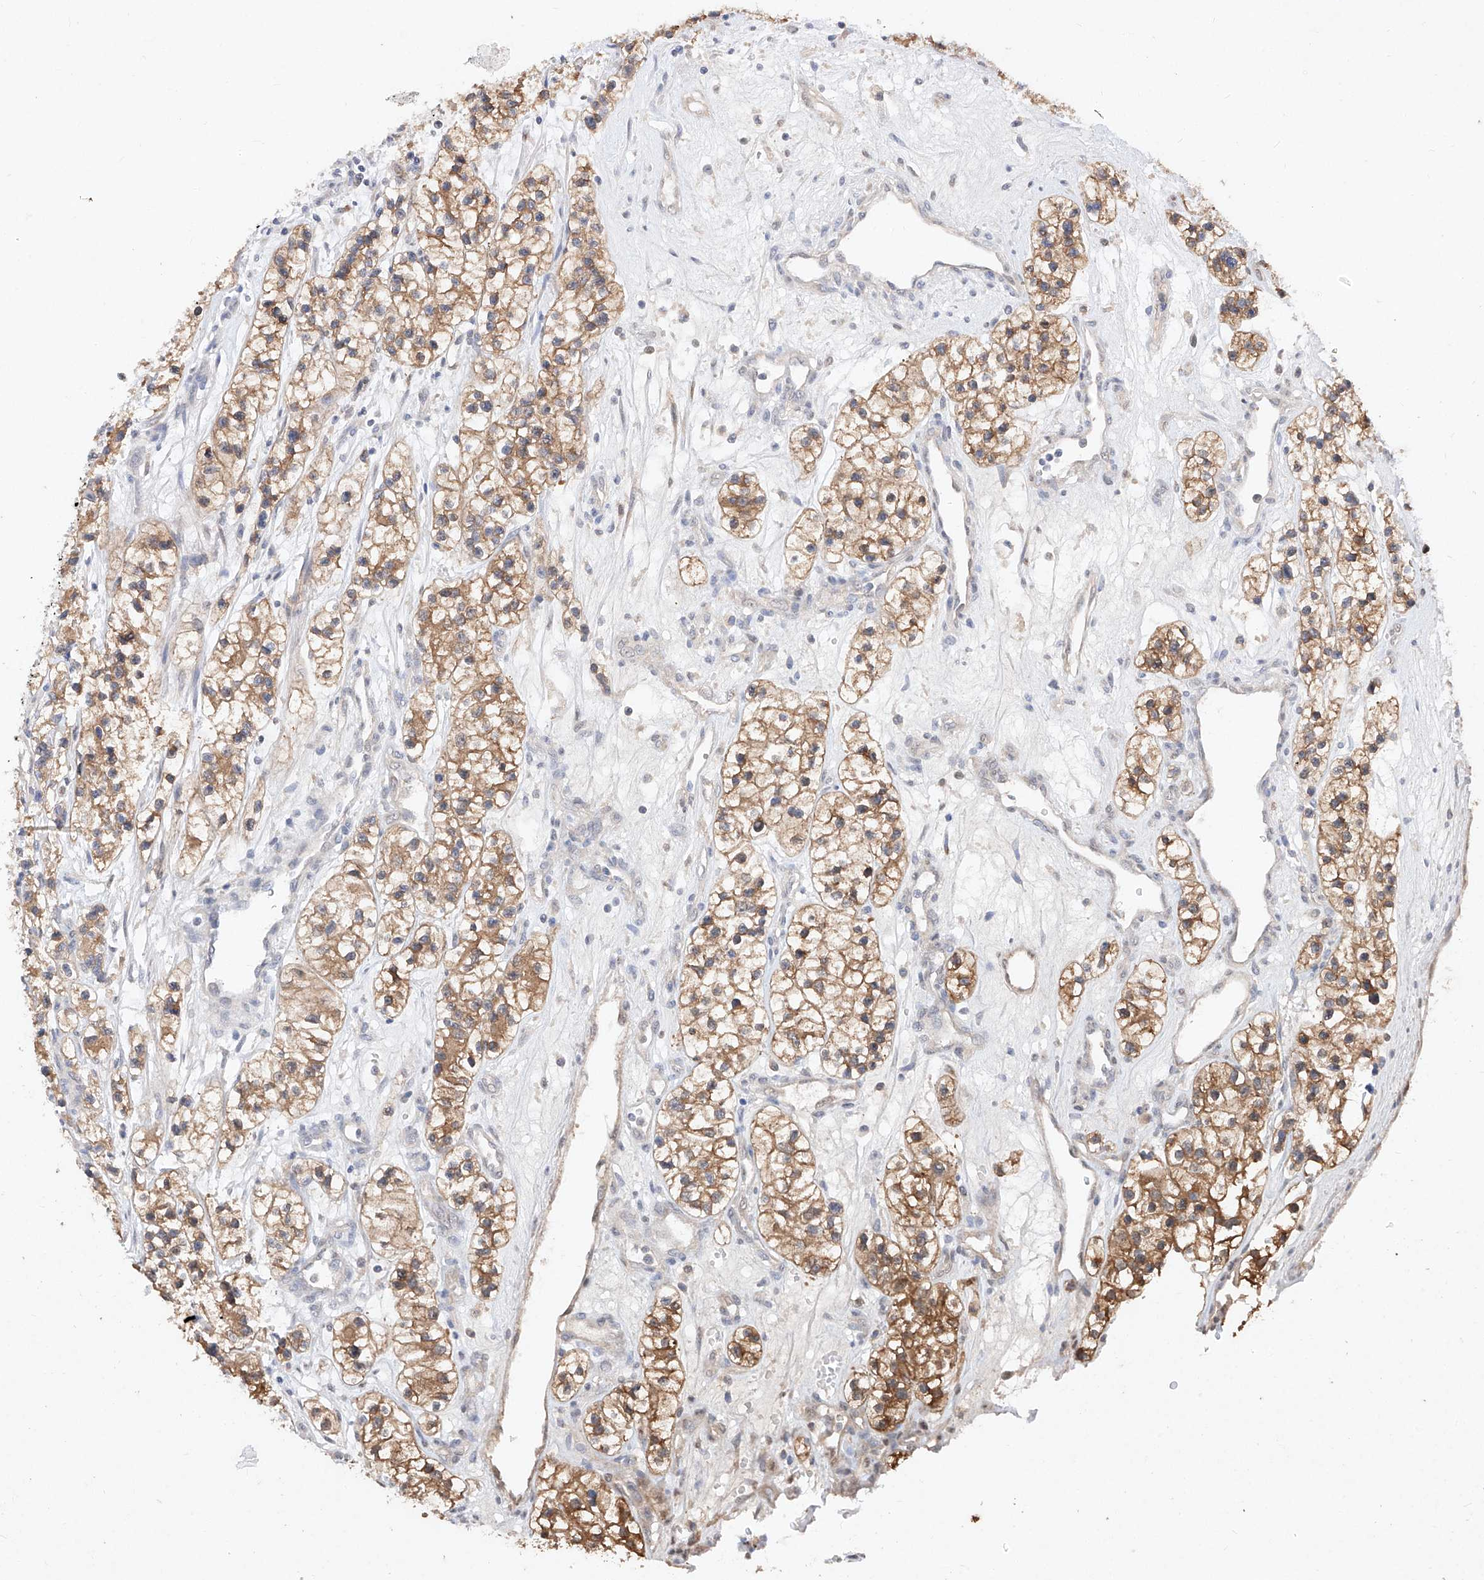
{"staining": {"intensity": "moderate", "quantity": ">75%", "location": "cytoplasmic/membranous"}, "tissue": "renal cancer", "cell_type": "Tumor cells", "image_type": "cancer", "snomed": [{"axis": "morphology", "description": "Adenocarcinoma, NOS"}, {"axis": "topography", "description": "Kidney"}], "caption": "Moderate cytoplasmic/membranous protein positivity is appreciated in about >75% of tumor cells in renal cancer.", "gene": "ZSCAN4", "patient": {"sex": "female", "age": 57}}